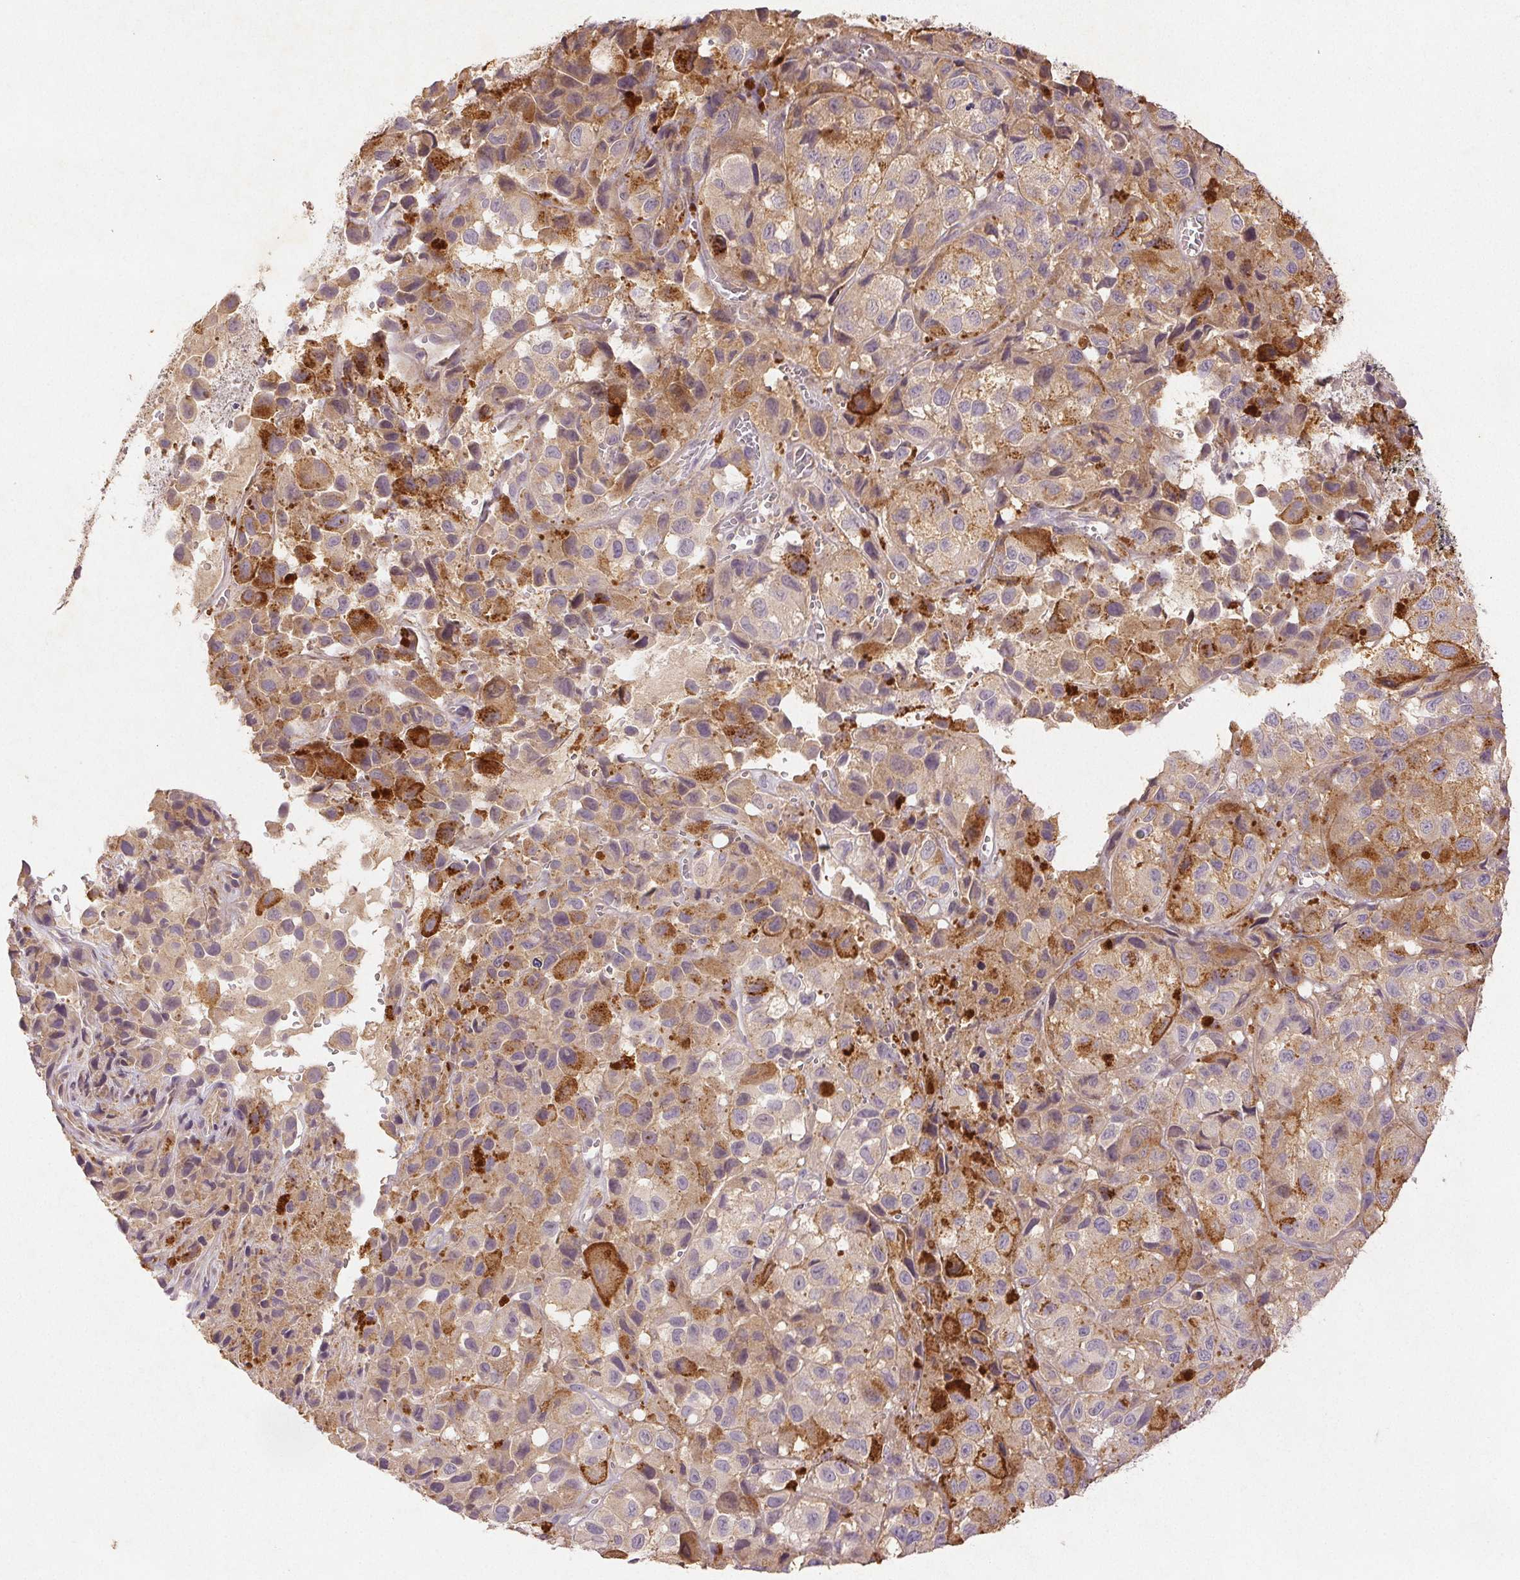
{"staining": {"intensity": "moderate", "quantity": "<25%", "location": "cytoplasmic/membranous"}, "tissue": "melanoma", "cell_type": "Tumor cells", "image_type": "cancer", "snomed": [{"axis": "morphology", "description": "Malignant melanoma, NOS"}, {"axis": "topography", "description": "Skin"}], "caption": "Malignant melanoma stained with a protein marker shows moderate staining in tumor cells.", "gene": "YIF1B", "patient": {"sex": "male", "age": 93}}